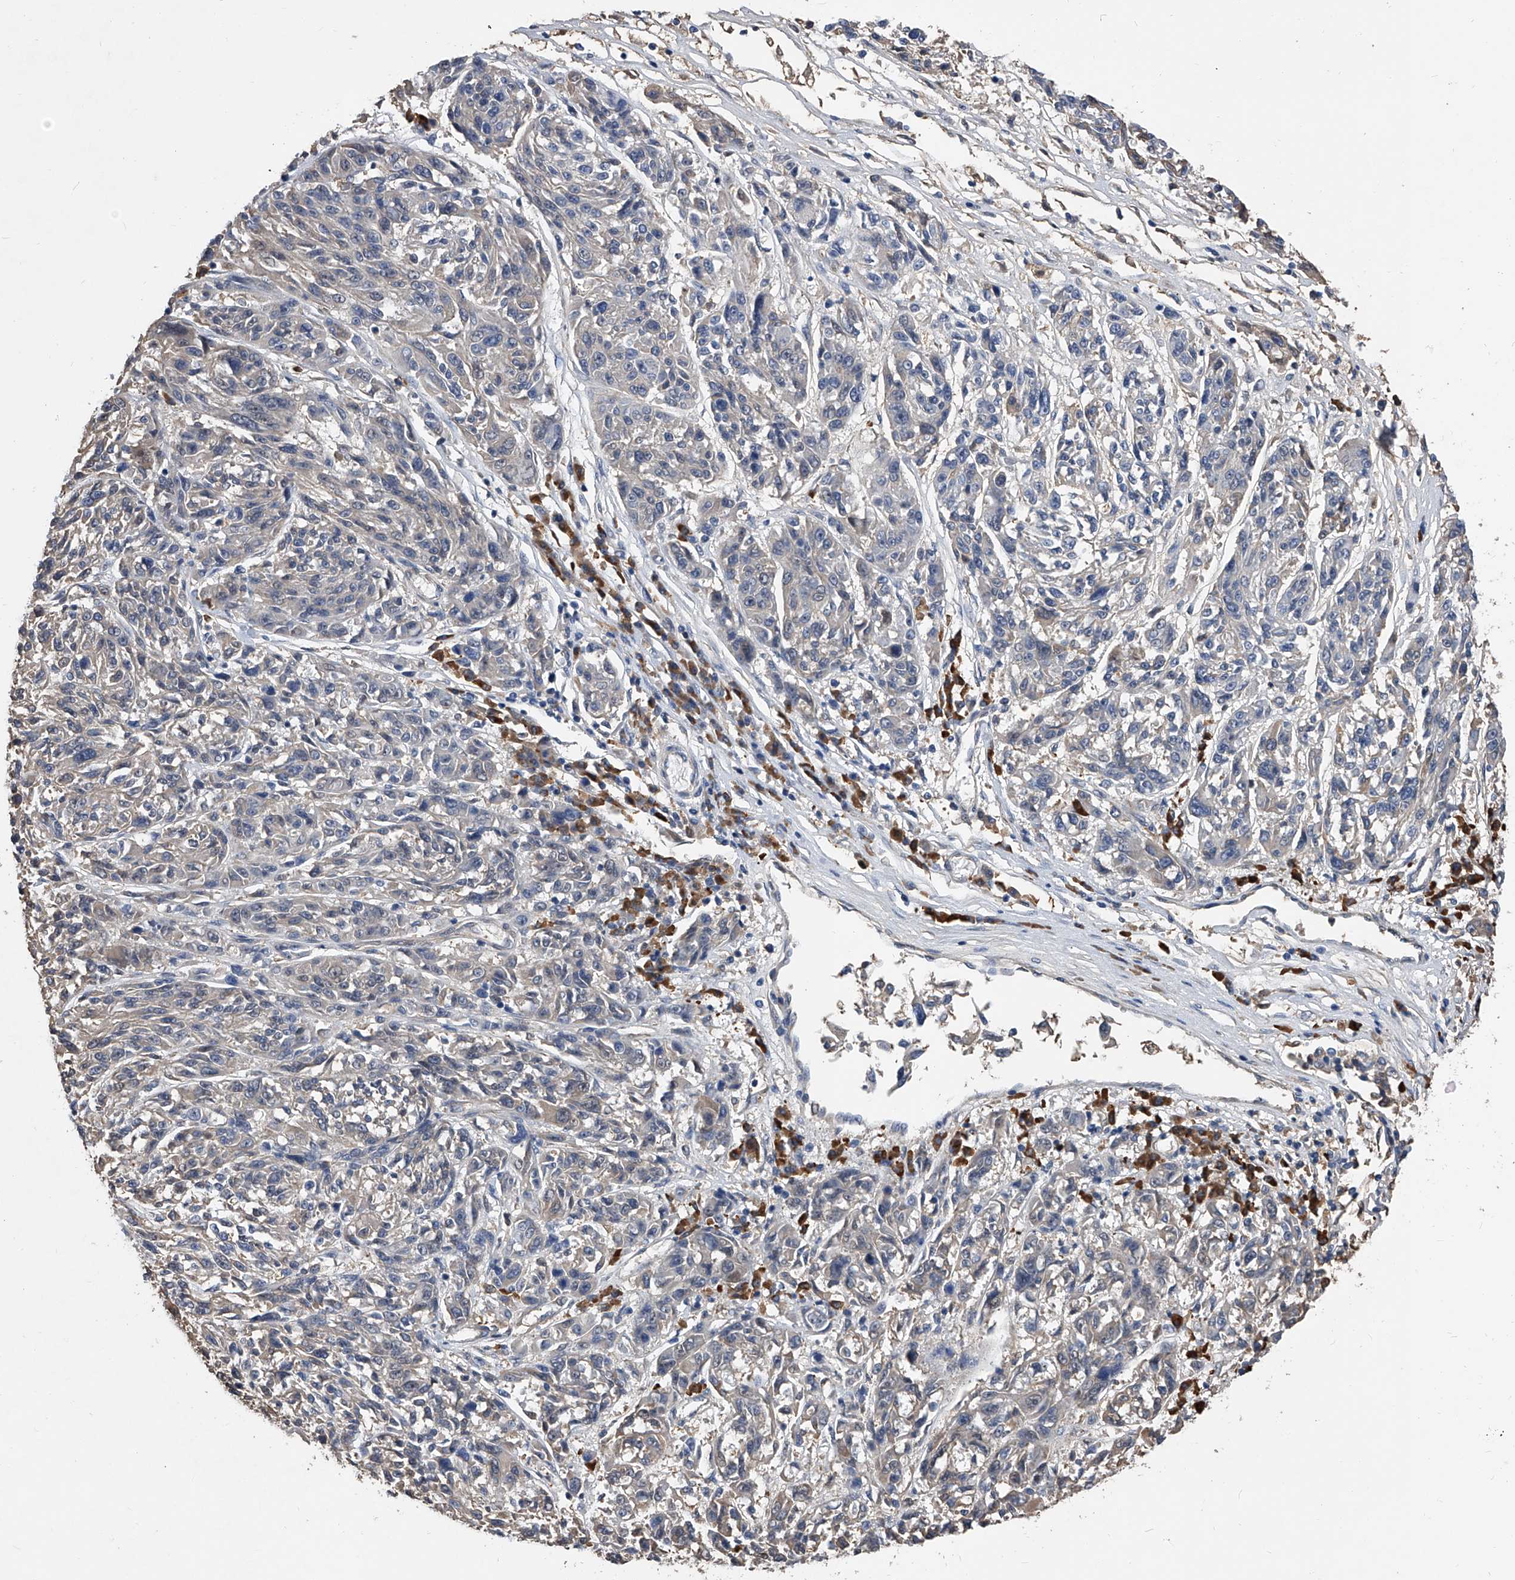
{"staining": {"intensity": "negative", "quantity": "none", "location": "none"}, "tissue": "melanoma", "cell_type": "Tumor cells", "image_type": "cancer", "snomed": [{"axis": "morphology", "description": "Malignant melanoma, NOS"}, {"axis": "topography", "description": "Skin"}], "caption": "Immunohistochemical staining of melanoma shows no significant staining in tumor cells.", "gene": "ZNF25", "patient": {"sex": "male", "age": 53}}